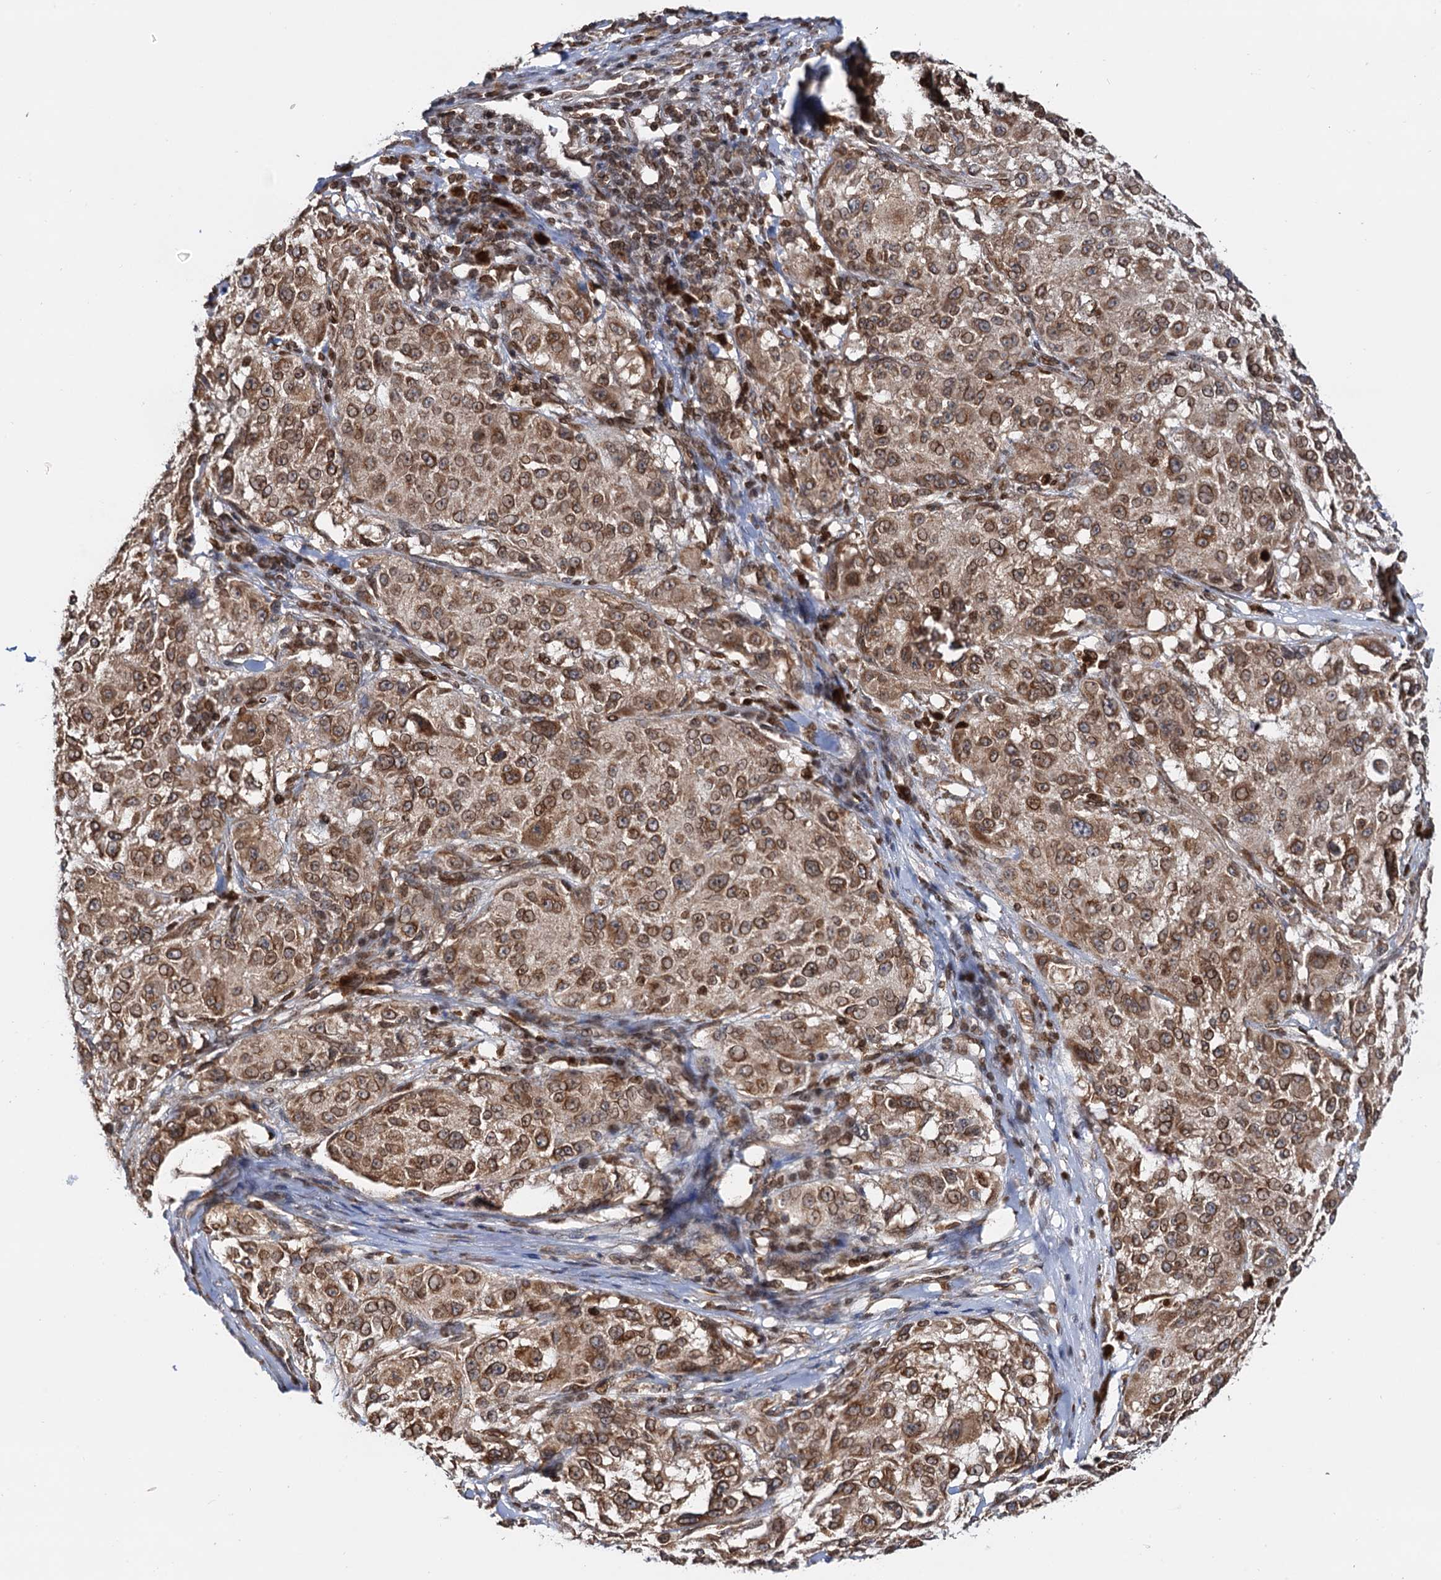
{"staining": {"intensity": "moderate", "quantity": ">75%", "location": "cytoplasmic/membranous,nuclear"}, "tissue": "melanoma", "cell_type": "Tumor cells", "image_type": "cancer", "snomed": [{"axis": "morphology", "description": "Necrosis, NOS"}, {"axis": "morphology", "description": "Malignant melanoma, NOS"}, {"axis": "topography", "description": "Skin"}], "caption": "Moderate cytoplasmic/membranous and nuclear expression is appreciated in approximately >75% of tumor cells in malignant melanoma.", "gene": "ZC3H13", "patient": {"sex": "female", "age": 87}}